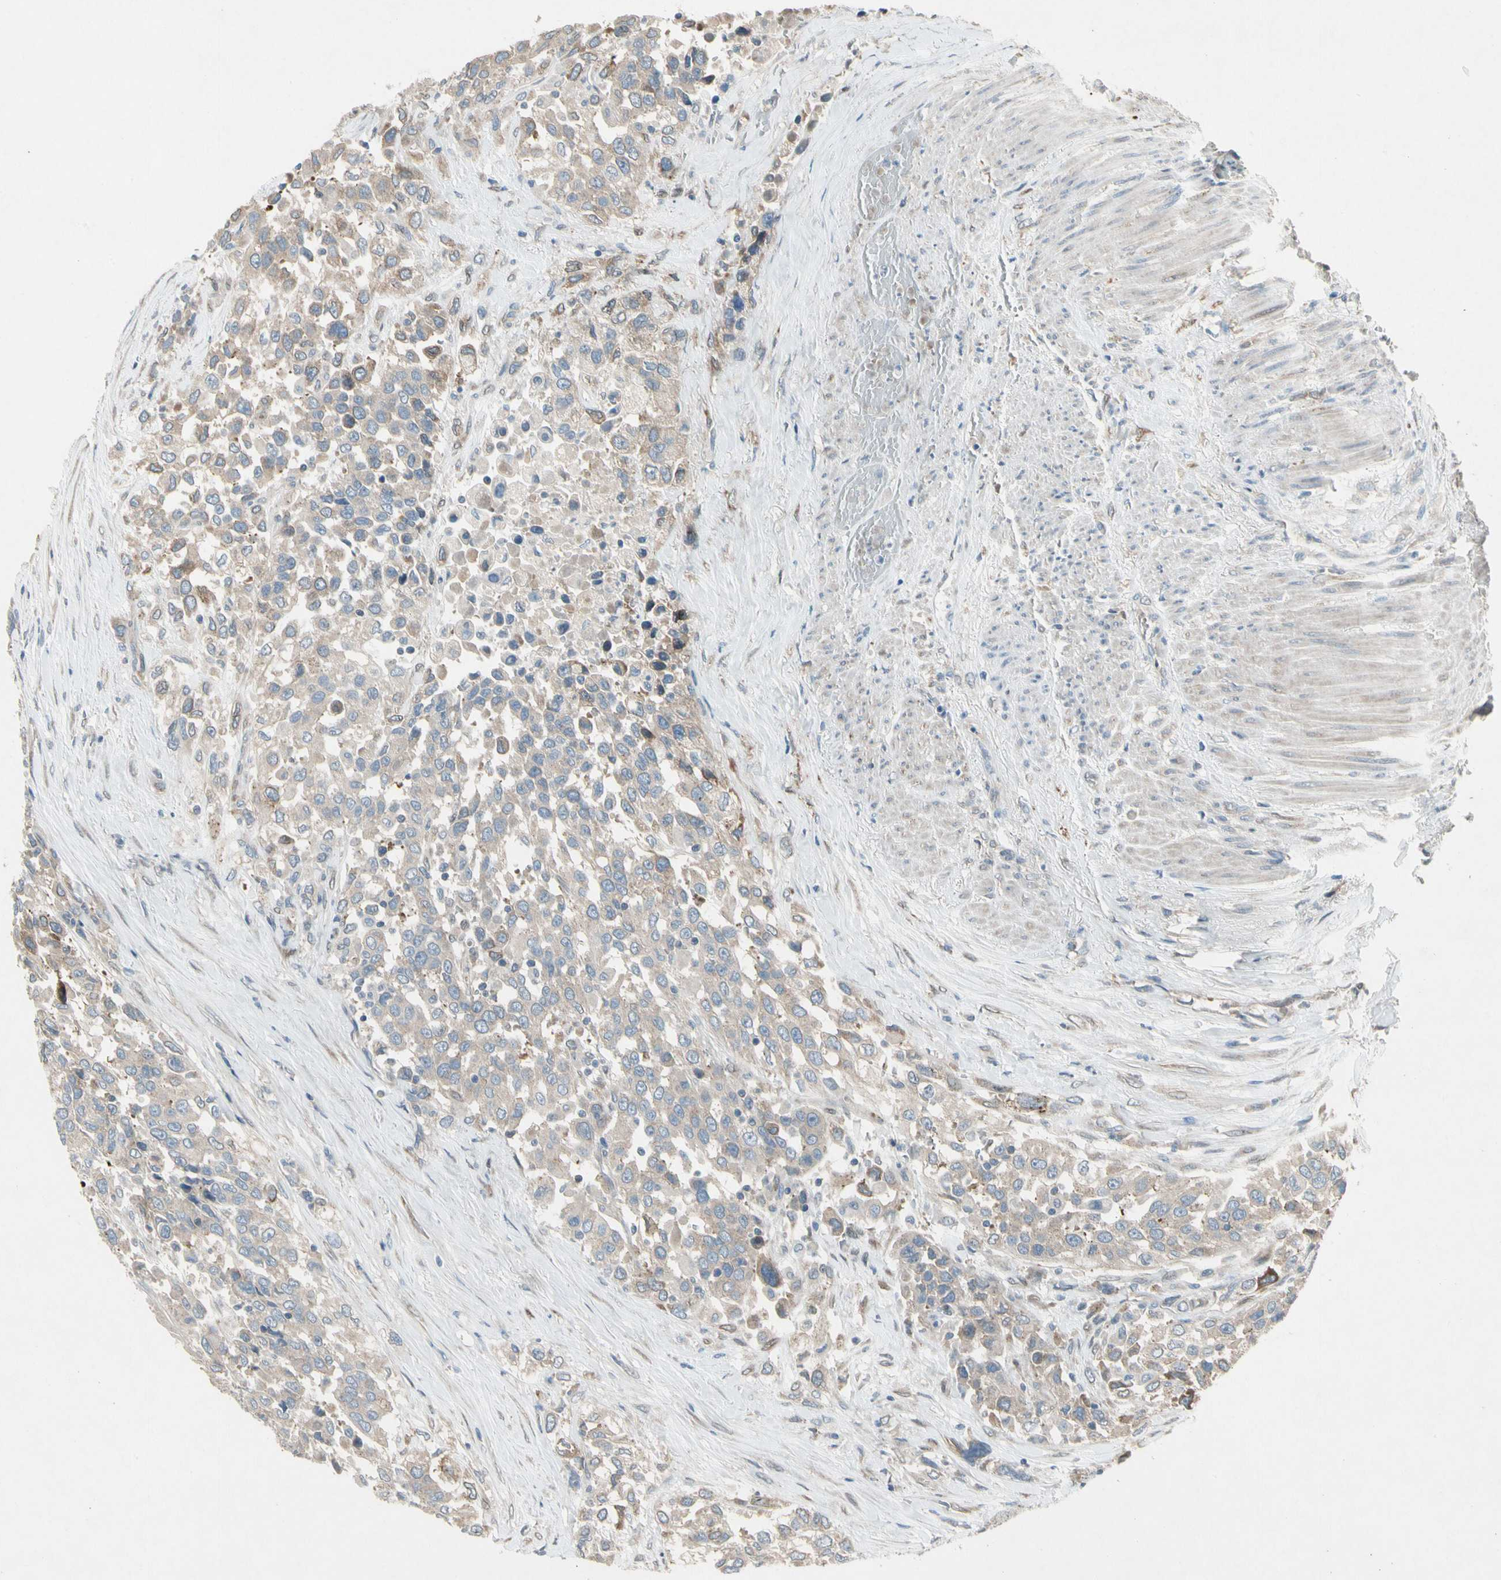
{"staining": {"intensity": "weak", "quantity": ">75%", "location": "cytoplasmic/membranous"}, "tissue": "urothelial cancer", "cell_type": "Tumor cells", "image_type": "cancer", "snomed": [{"axis": "morphology", "description": "Urothelial carcinoma, High grade"}, {"axis": "topography", "description": "Urinary bladder"}], "caption": "Immunohistochemical staining of high-grade urothelial carcinoma shows low levels of weak cytoplasmic/membranous expression in about >75% of tumor cells. (DAB = brown stain, brightfield microscopy at high magnification).", "gene": "PANK2", "patient": {"sex": "female", "age": 80}}